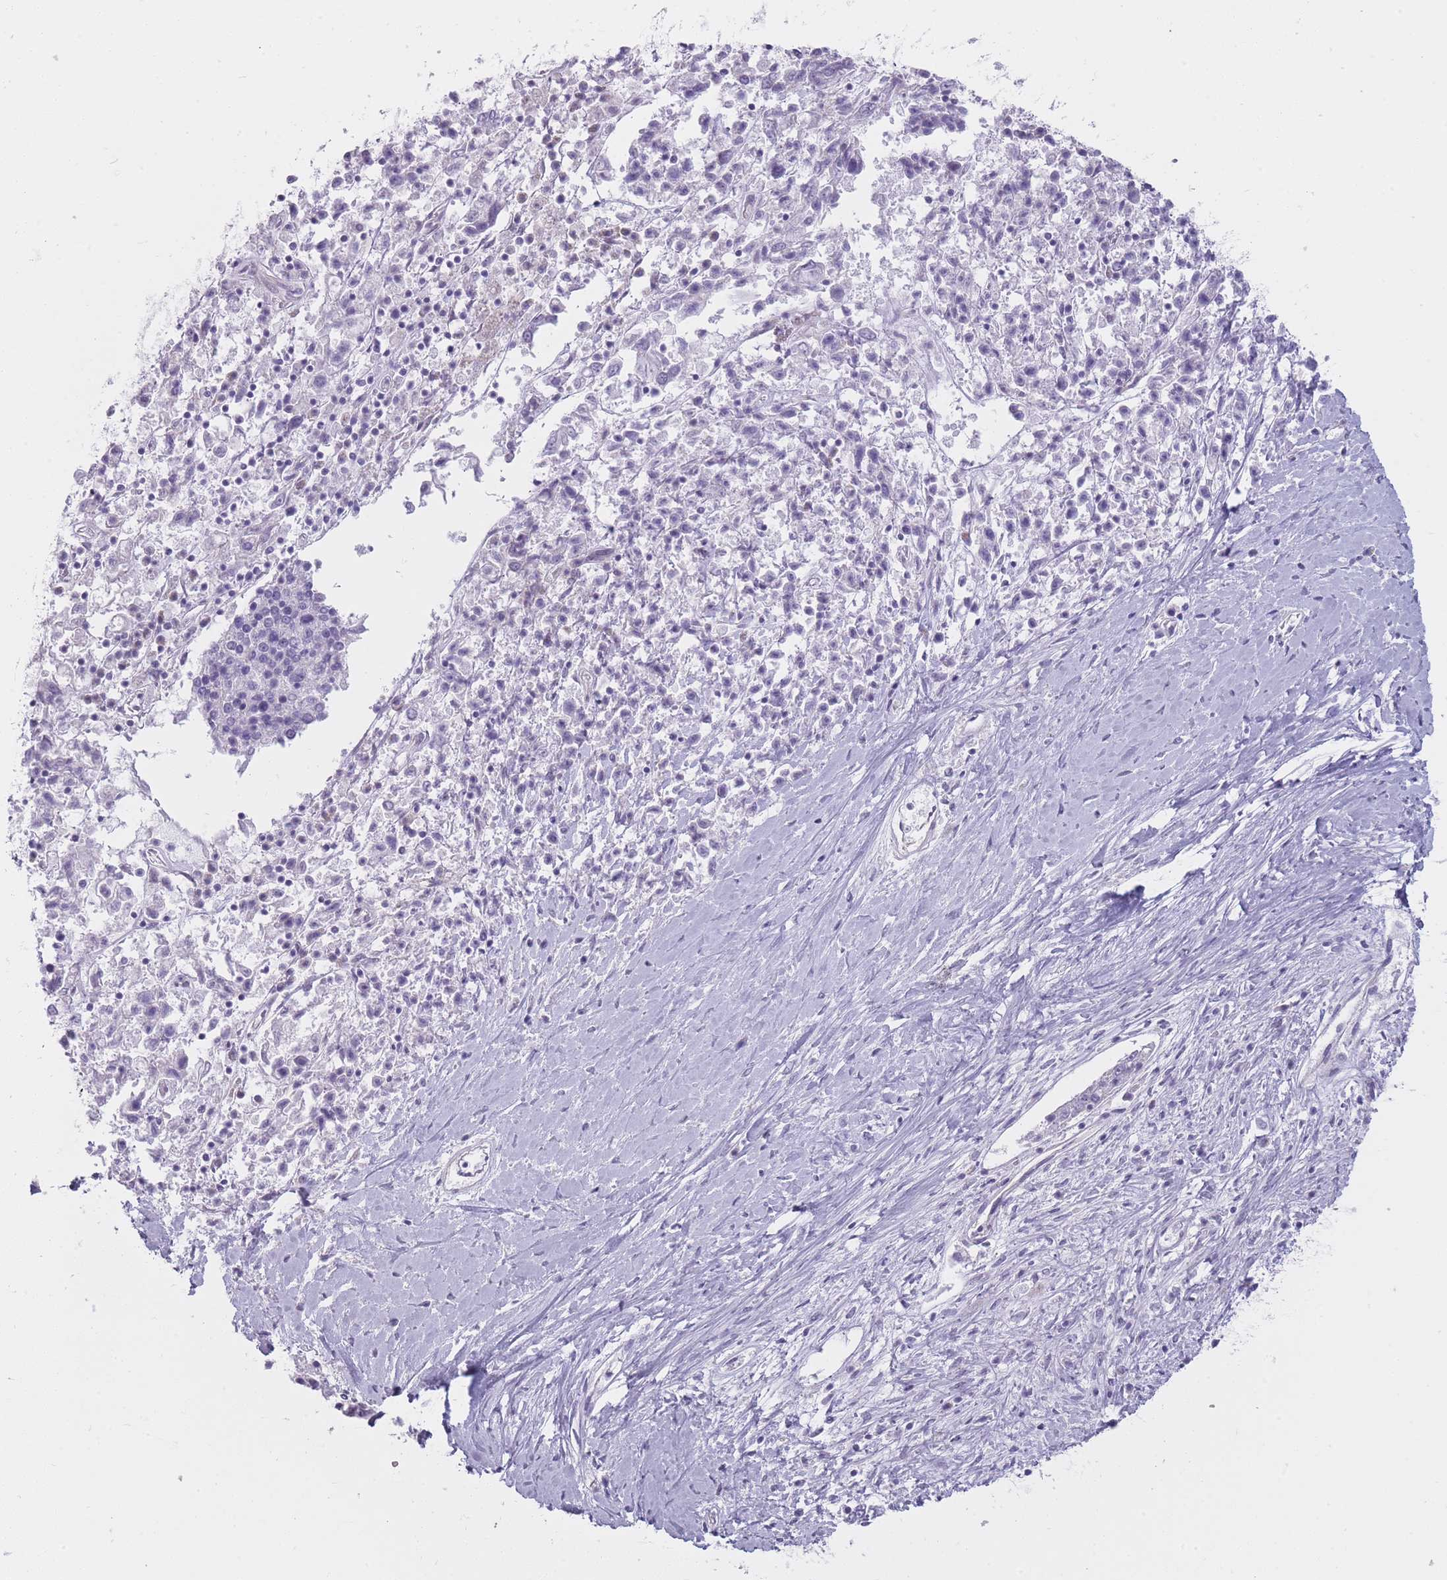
{"staining": {"intensity": "negative", "quantity": "none", "location": "none"}, "tissue": "ovarian cancer", "cell_type": "Tumor cells", "image_type": "cancer", "snomed": [{"axis": "morphology", "description": "Carcinoma, endometroid"}, {"axis": "topography", "description": "Ovary"}], "caption": "This is a image of immunohistochemistry staining of ovarian endometroid carcinoma, which shows no staining in tumor cells. (Brightfield microscopy of DAB immunohistochemistry at high magnification).", "gene": "PGRMC2", "patient": {"sex": "female", "age": 62}}